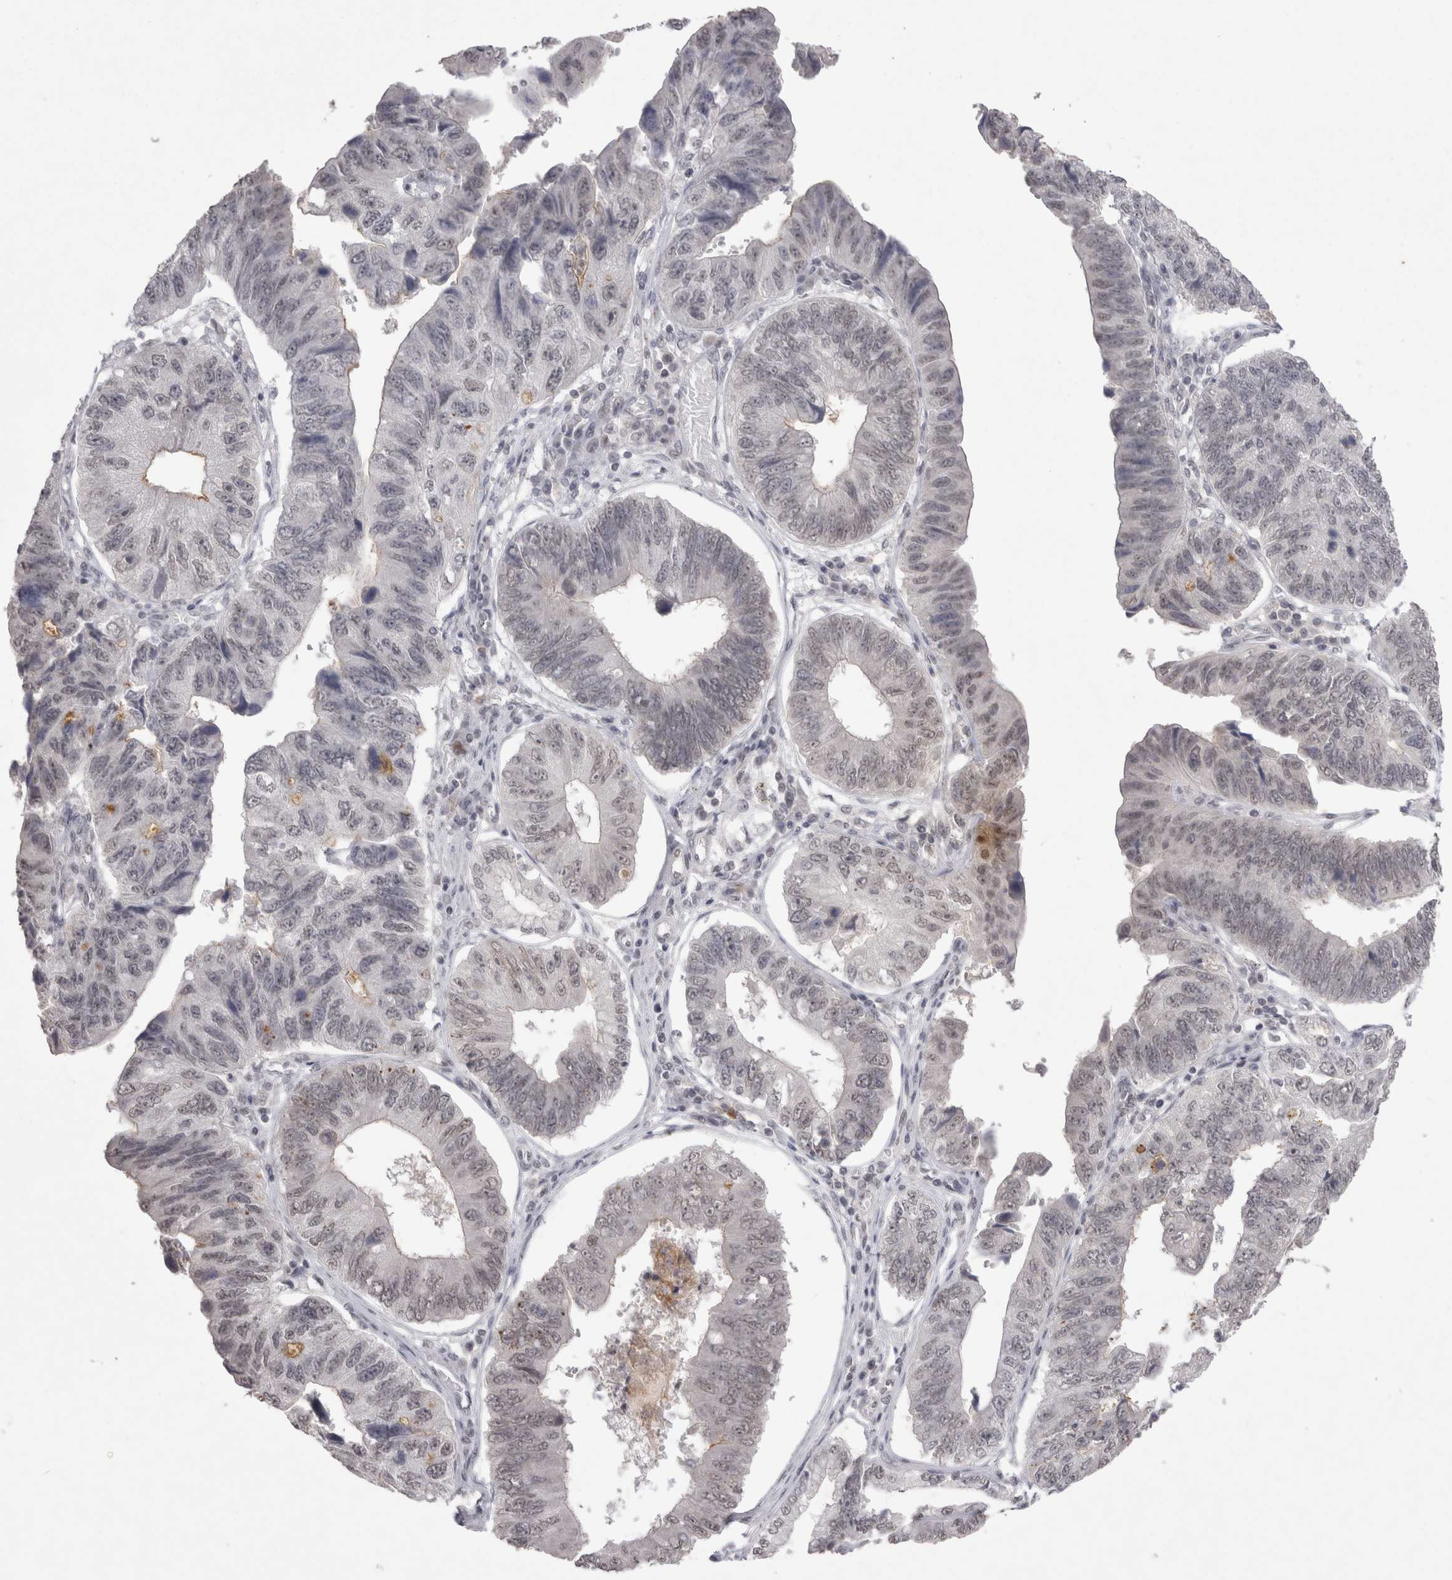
{"staining": {"intensity": "weak", "quantity": "25%-75%", "location": "nuclear"}, "tissue": "stomach cancer", "cell_type": "Tumor cells", "image_type": "cancer", "snomed": [{"axis": "morphology", "description": "Adenocarcinoma, NOS"}, {"axis": "topography", "description": "Stomach"}], "caption": "Immunohistochemical staining of human stomach cancer exhibits low levels of weak nuclear protein expression in about 25%-75% of tumor cells.", "gene": "DDX4", "patient": {"sex": "male", "age": 59}}